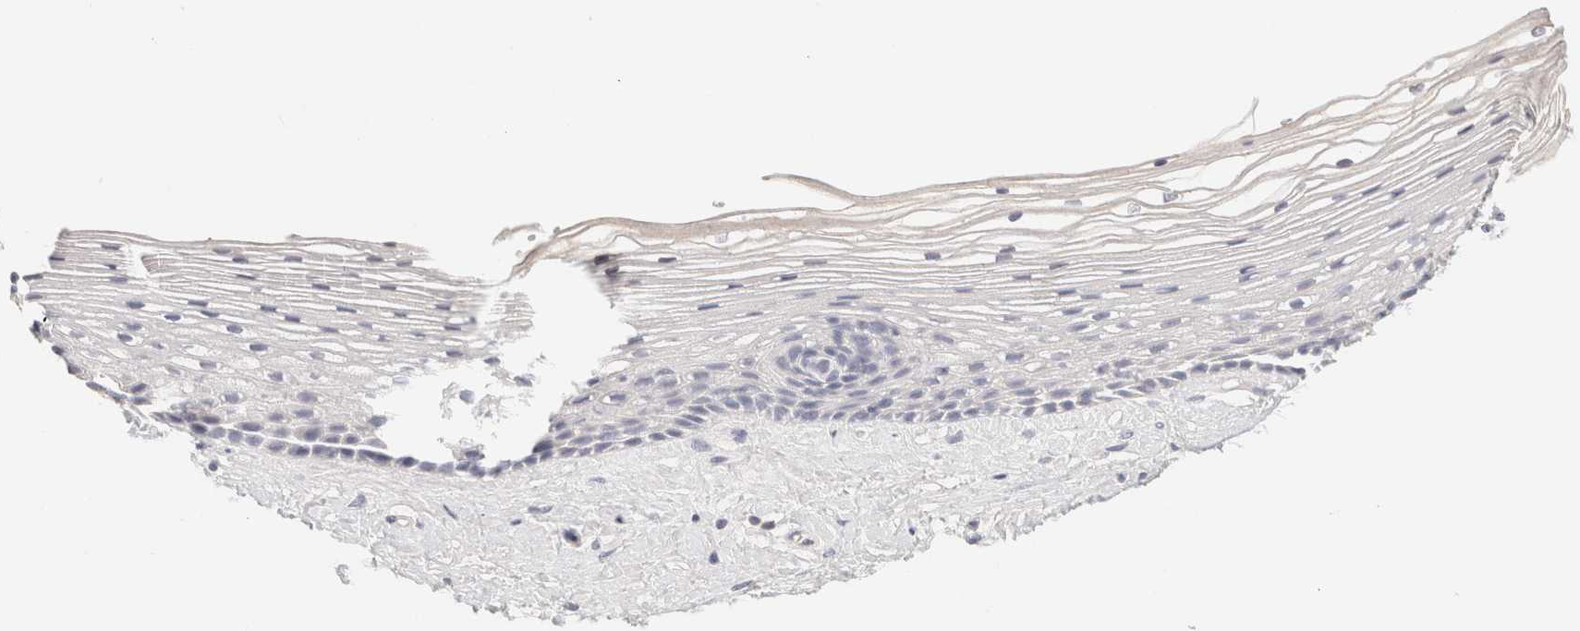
{"staining": {"intensity": "negative", "quantity": "none", "location": "none"}, "tissue": "vagina", "cell_type": "Squamous epithelial cells", "image_type": "normal", "snomed": [{"axis": "morphology", "description": "Normal tissue, NOS"}, {"axis": "topography", "description": "Vagina"}], "caption": "Immunohistochemical staining of benign human vagina displays no significant positivity in squamous epithelial cells. (DAB (3,3'-diaminobenzidine) immunohistochemistry (IHC) with hematoxylin counter stain).", "gene": "SCGB2A2", "patient": {"sex": "female", "age": 46}}